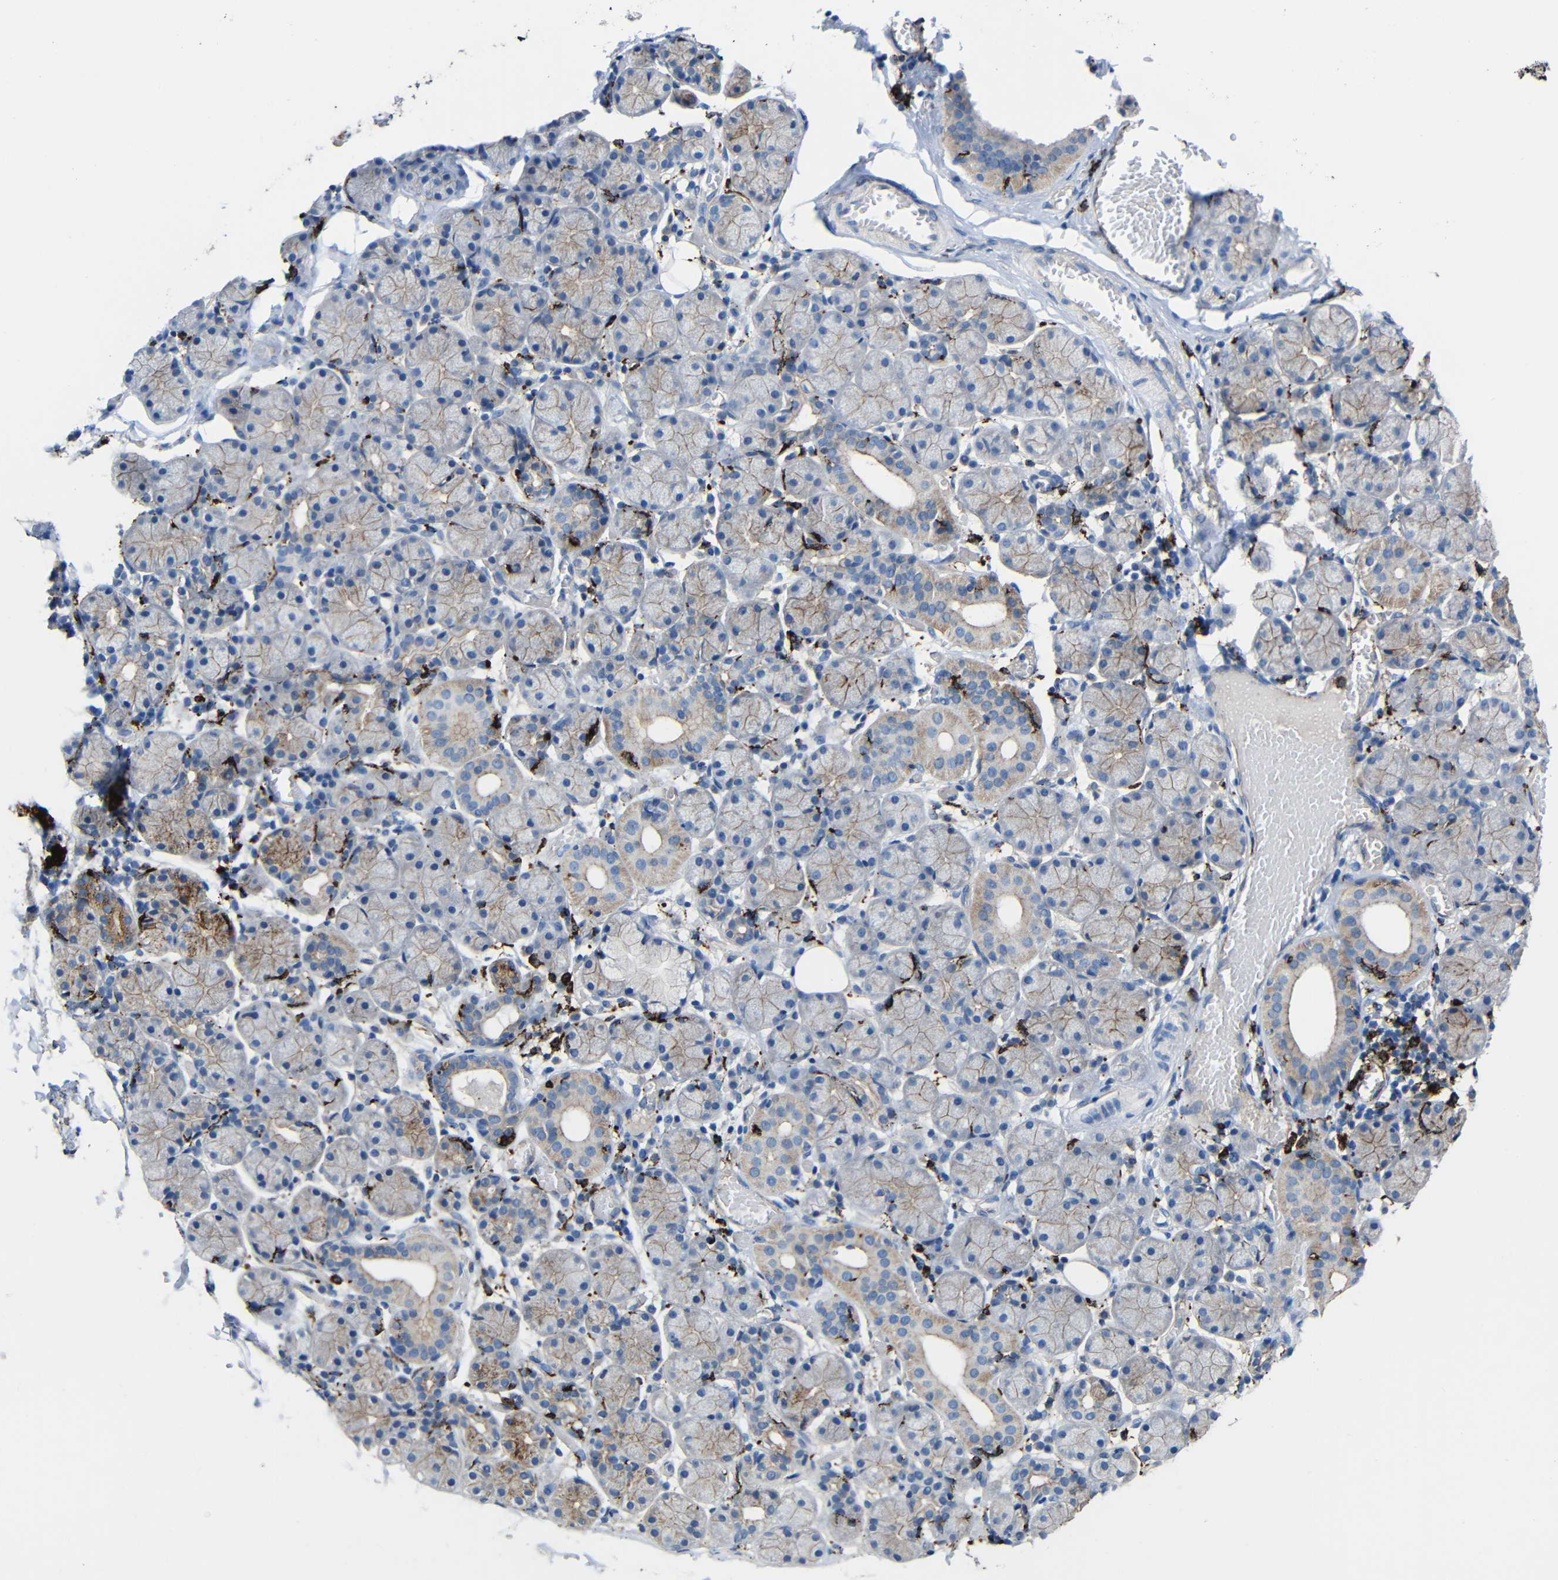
{"staining": {"intensity": "moderate", "quantity": "25%-75%", "location": "cytoplasmic/membranous"}, "tissue": "salivary gland", "cell_type": "Glandular cells", "image_type": "normal", "snomed": [{"axis": "morphology", "description": "Normal tissue, NOS"}, {"axis": "topography", "description": "Salivary gland"}], "caption": "Salivary gland stained with DAB (3,3'-diaminobenzidine) immunohistochemistry displays medium levels of moderate cytoplasmic/membranous expression in approximately 25%-75% of glandular cells.", "gene": "HLA", "patient": {"sex": "female", "age": 24}}